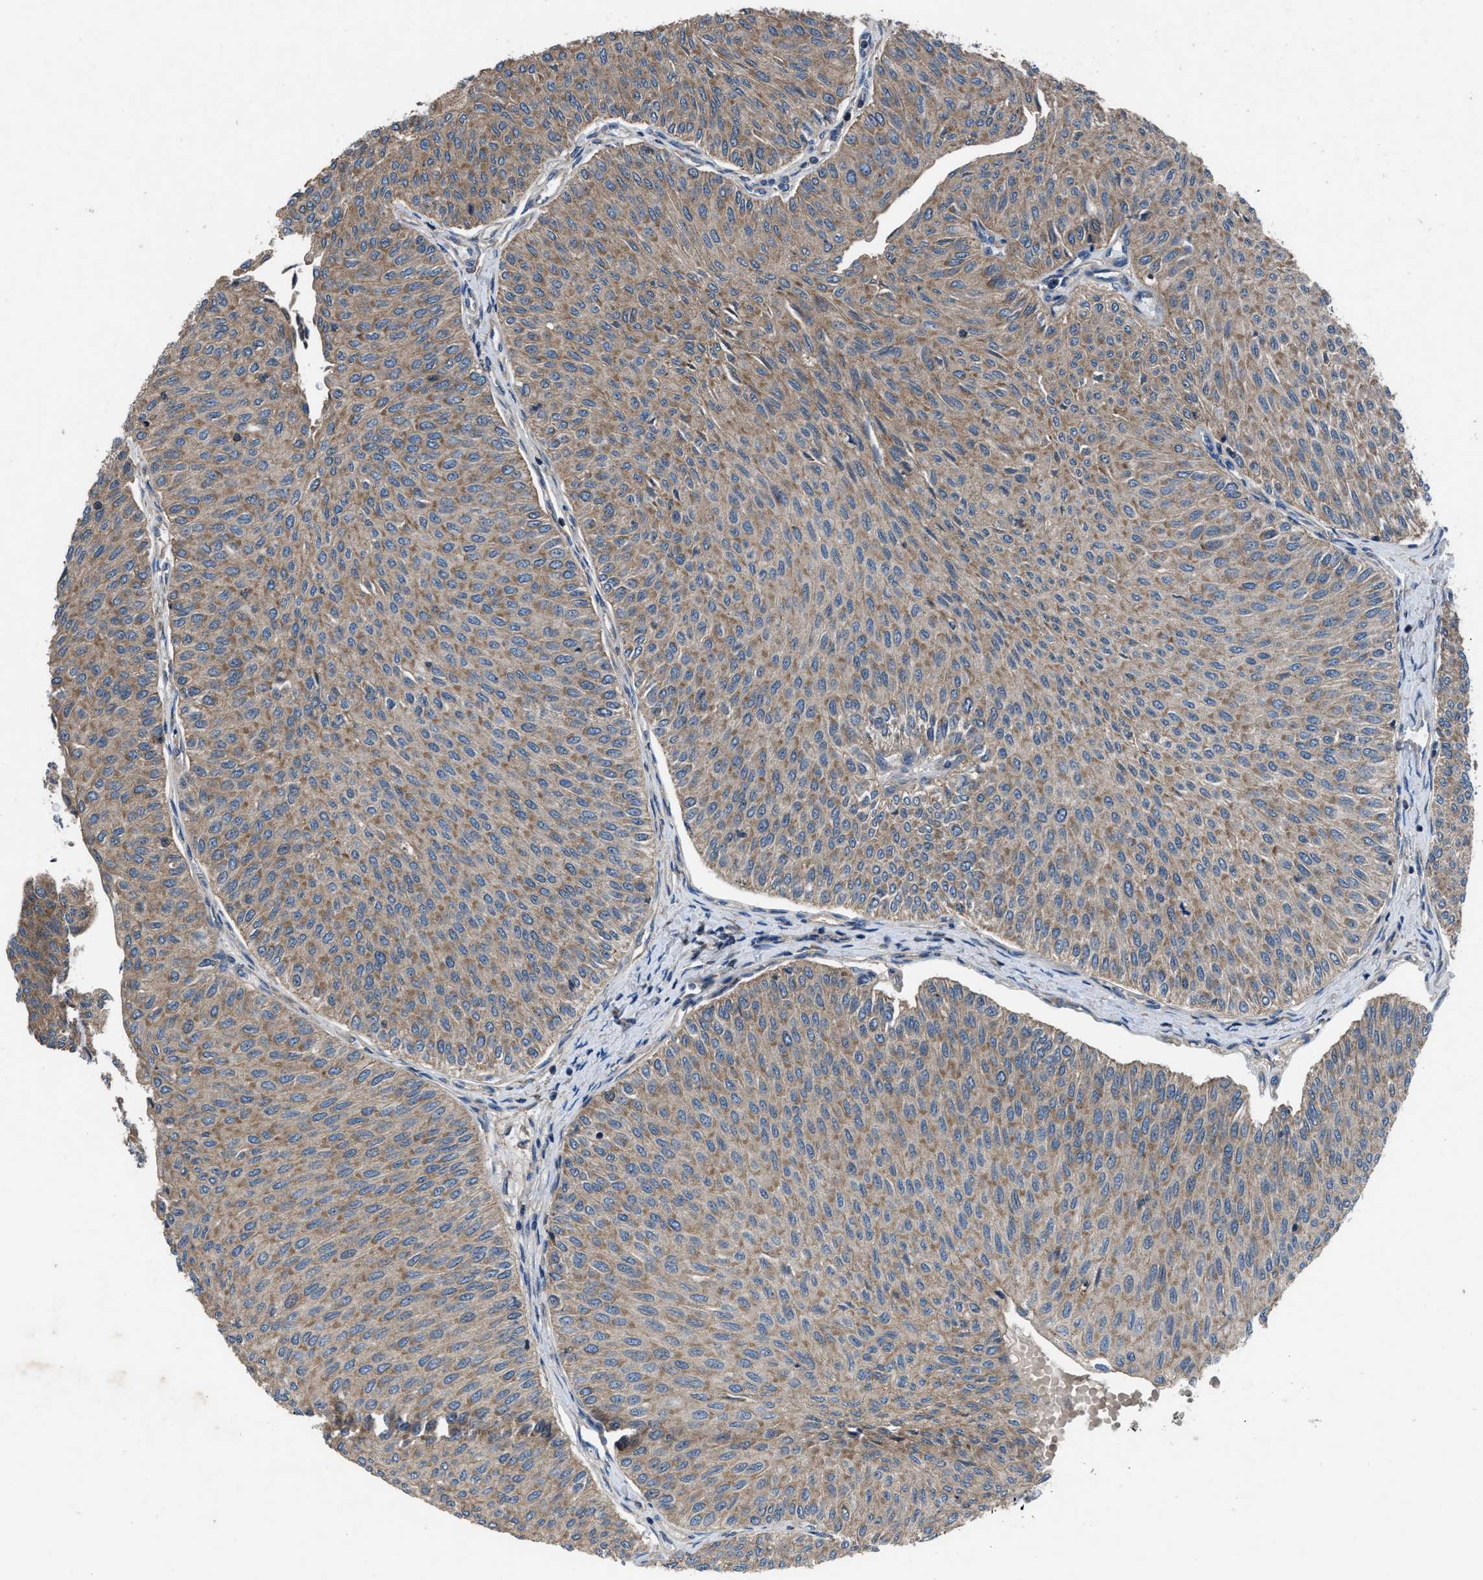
{"staining": {"intensity": "moderate", "quantity": ">75%", "location": "cytoplasmic/membranous"}, "tissue": "urothelial cancer", "cell_type": "Tumor cells", "image_type": "cancer", "snomed": [{"axis": "morphology", "description": "Urothelial carcinoma, Low grade"}, {"axis": "topography", "description": "Urinary bladder"}], "caption": "Approximately >75% of tumor cells in urothelial carcinoma (low-grade) display moderate cytoplasmic/membranous protein expression as visualized by brown immunohistochemical staining.", "gene": "USP25", "patient": {"sex": "male", "age": 78}}